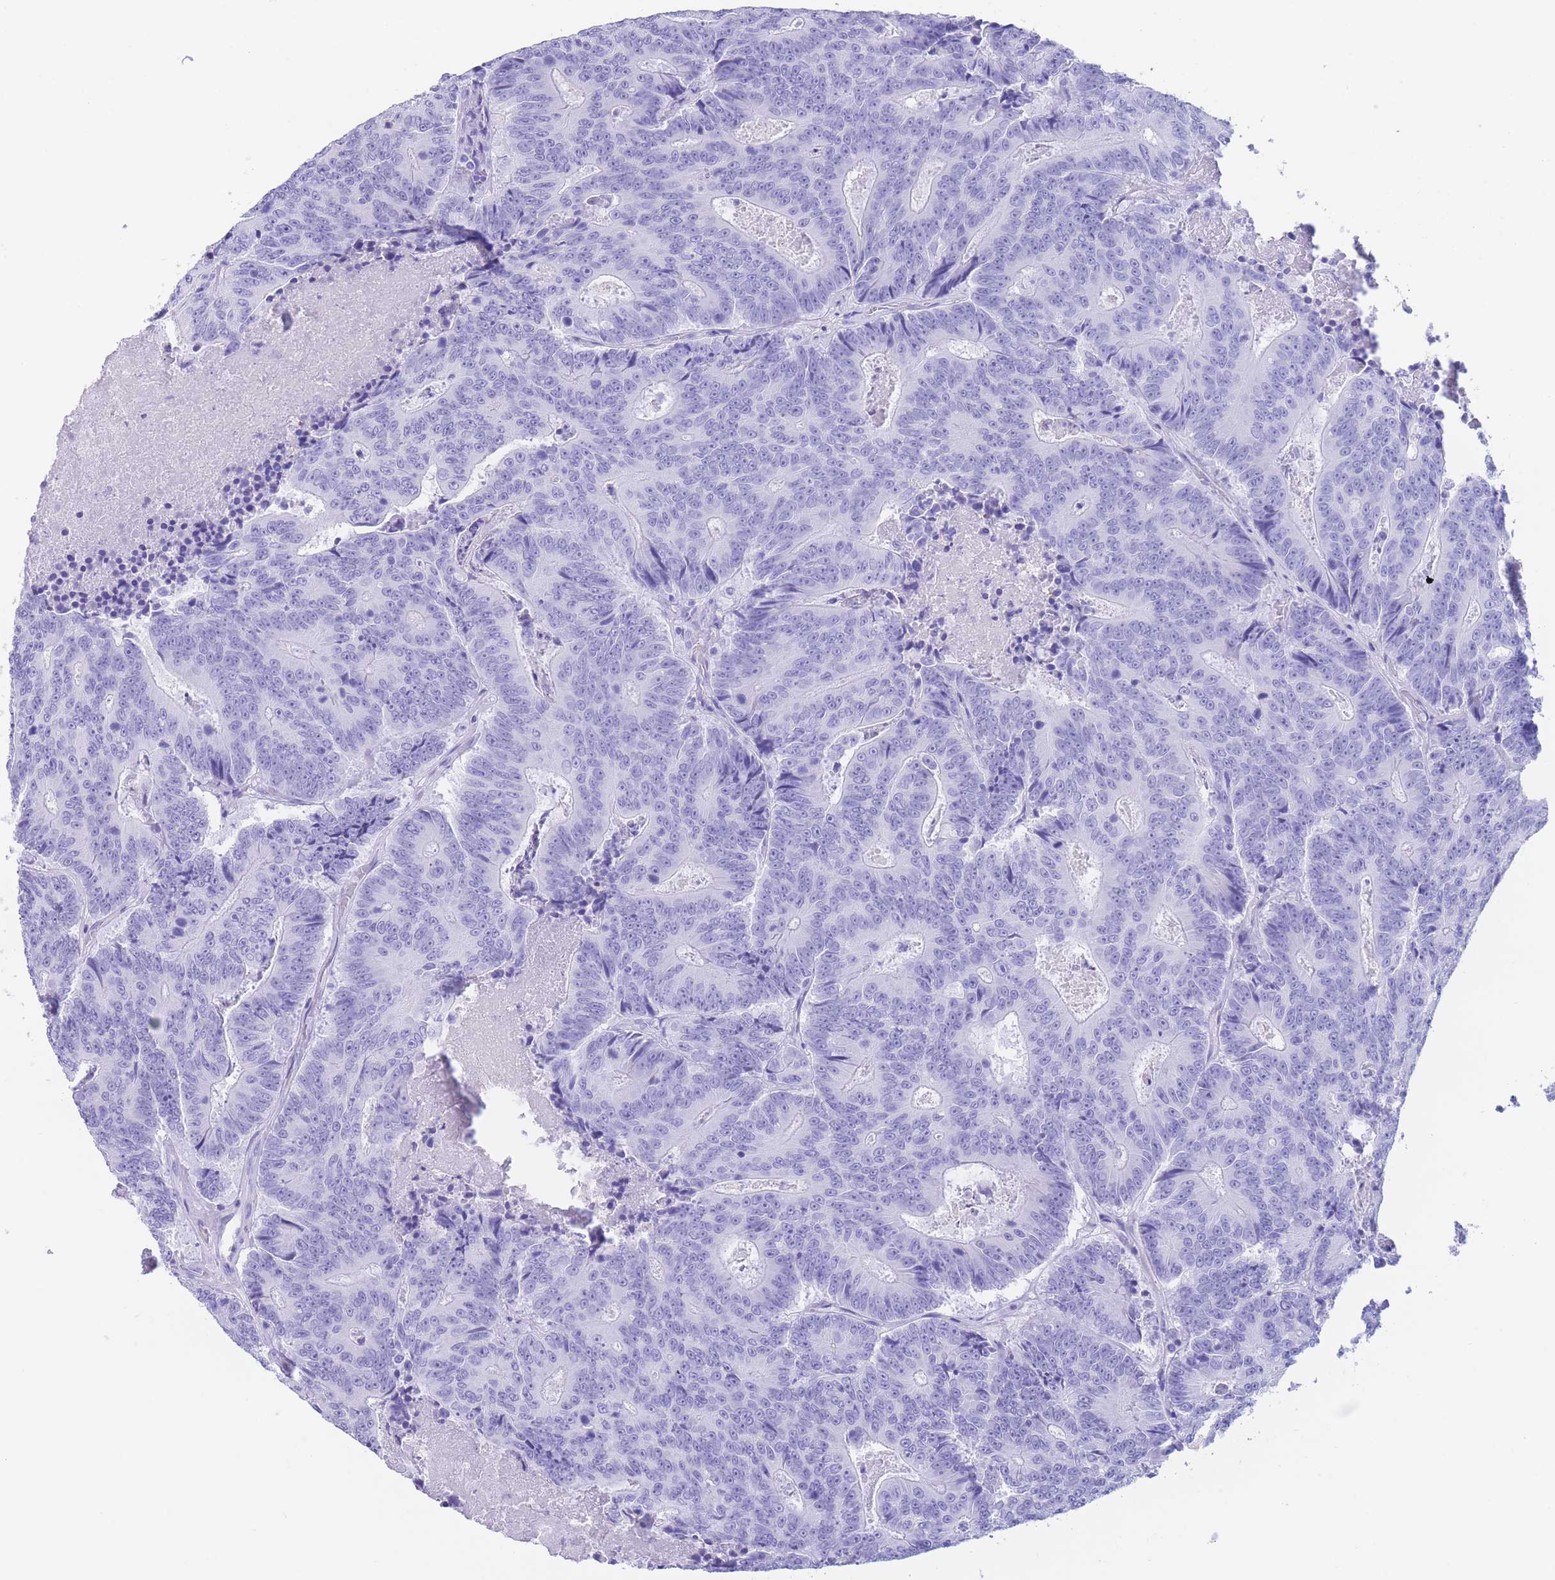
{"staining": {"intensity": "negative", "quantity": "none", "location": "none"}, "tissue": "colorectal cancer", "cell_type": "Tumor cells", "image_type": "cancer", "snomed": [{"axis": "morphology", "description": "Adenocarcinoma, NOS"}, {"axis": "topography", "description": "Colon"}], "caption": "Colorectal adenocarcinoma stained for a protein using immunohistochemistry (IHC) shows no positivity tumor cells.", "gene": "SLCO1B3", "patient": {"sex": "male", "age": 83}}